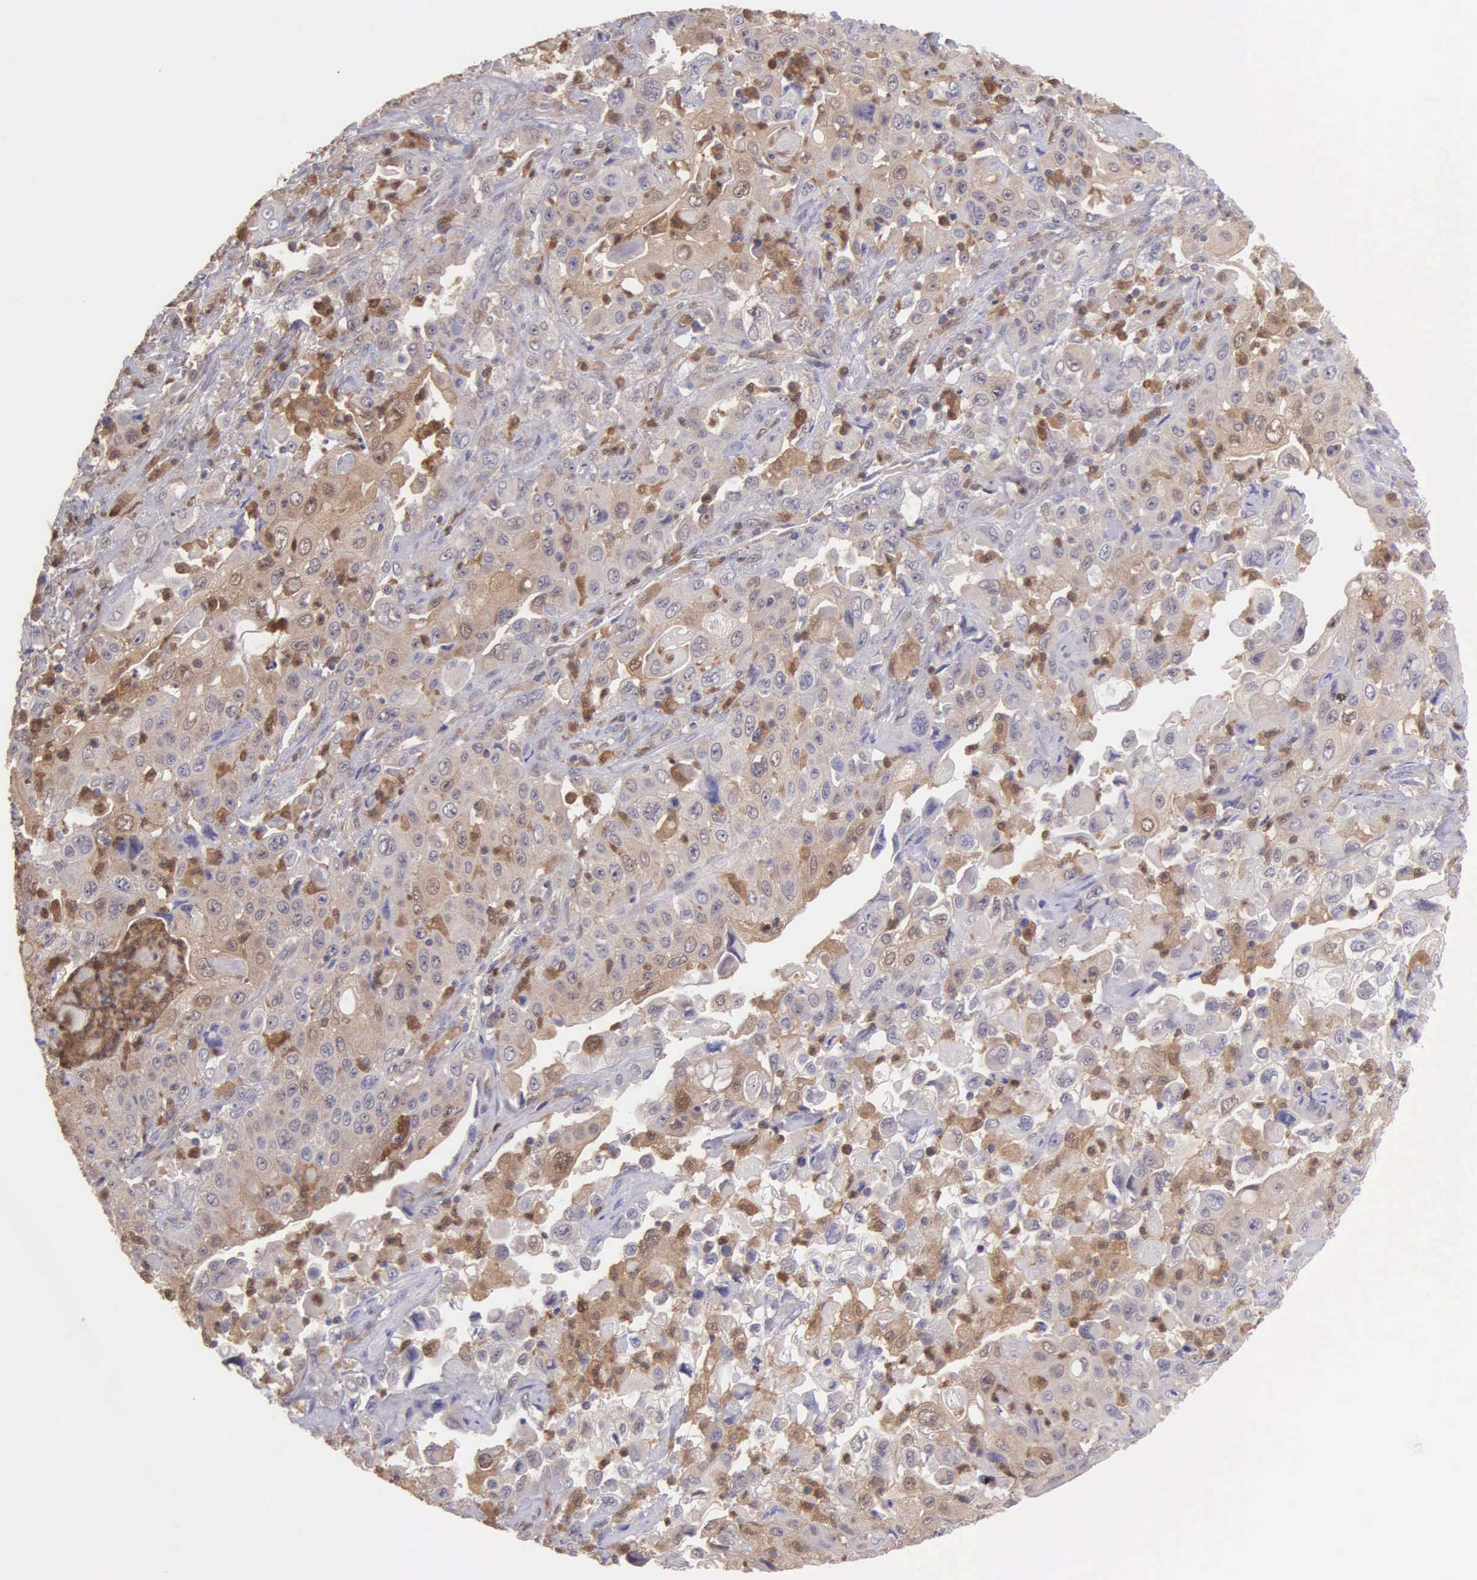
{"staining": {"intensity": "moderate", "quantity": "25%-75%", "location": "cytoplasmic/membranous"}, "tissue": "pancreatic cancer", "cell_type": "Tumor cells", "image_type": "cancer", "snomed": [{"axis": "morphology", "description": "Adenocarcinoma, NOS"}, {"axis": "topography", "description": "Pancreas"}], "caption": "Pancreatic cancer stained with DAB immunohistochemistry (IHC) displays medium levels of moderate cytoplasmic/membranous expression in approximately 25%-75% of tumor cells.", "gene": "BID", "patient": {"sex": "male", "age": 70}}